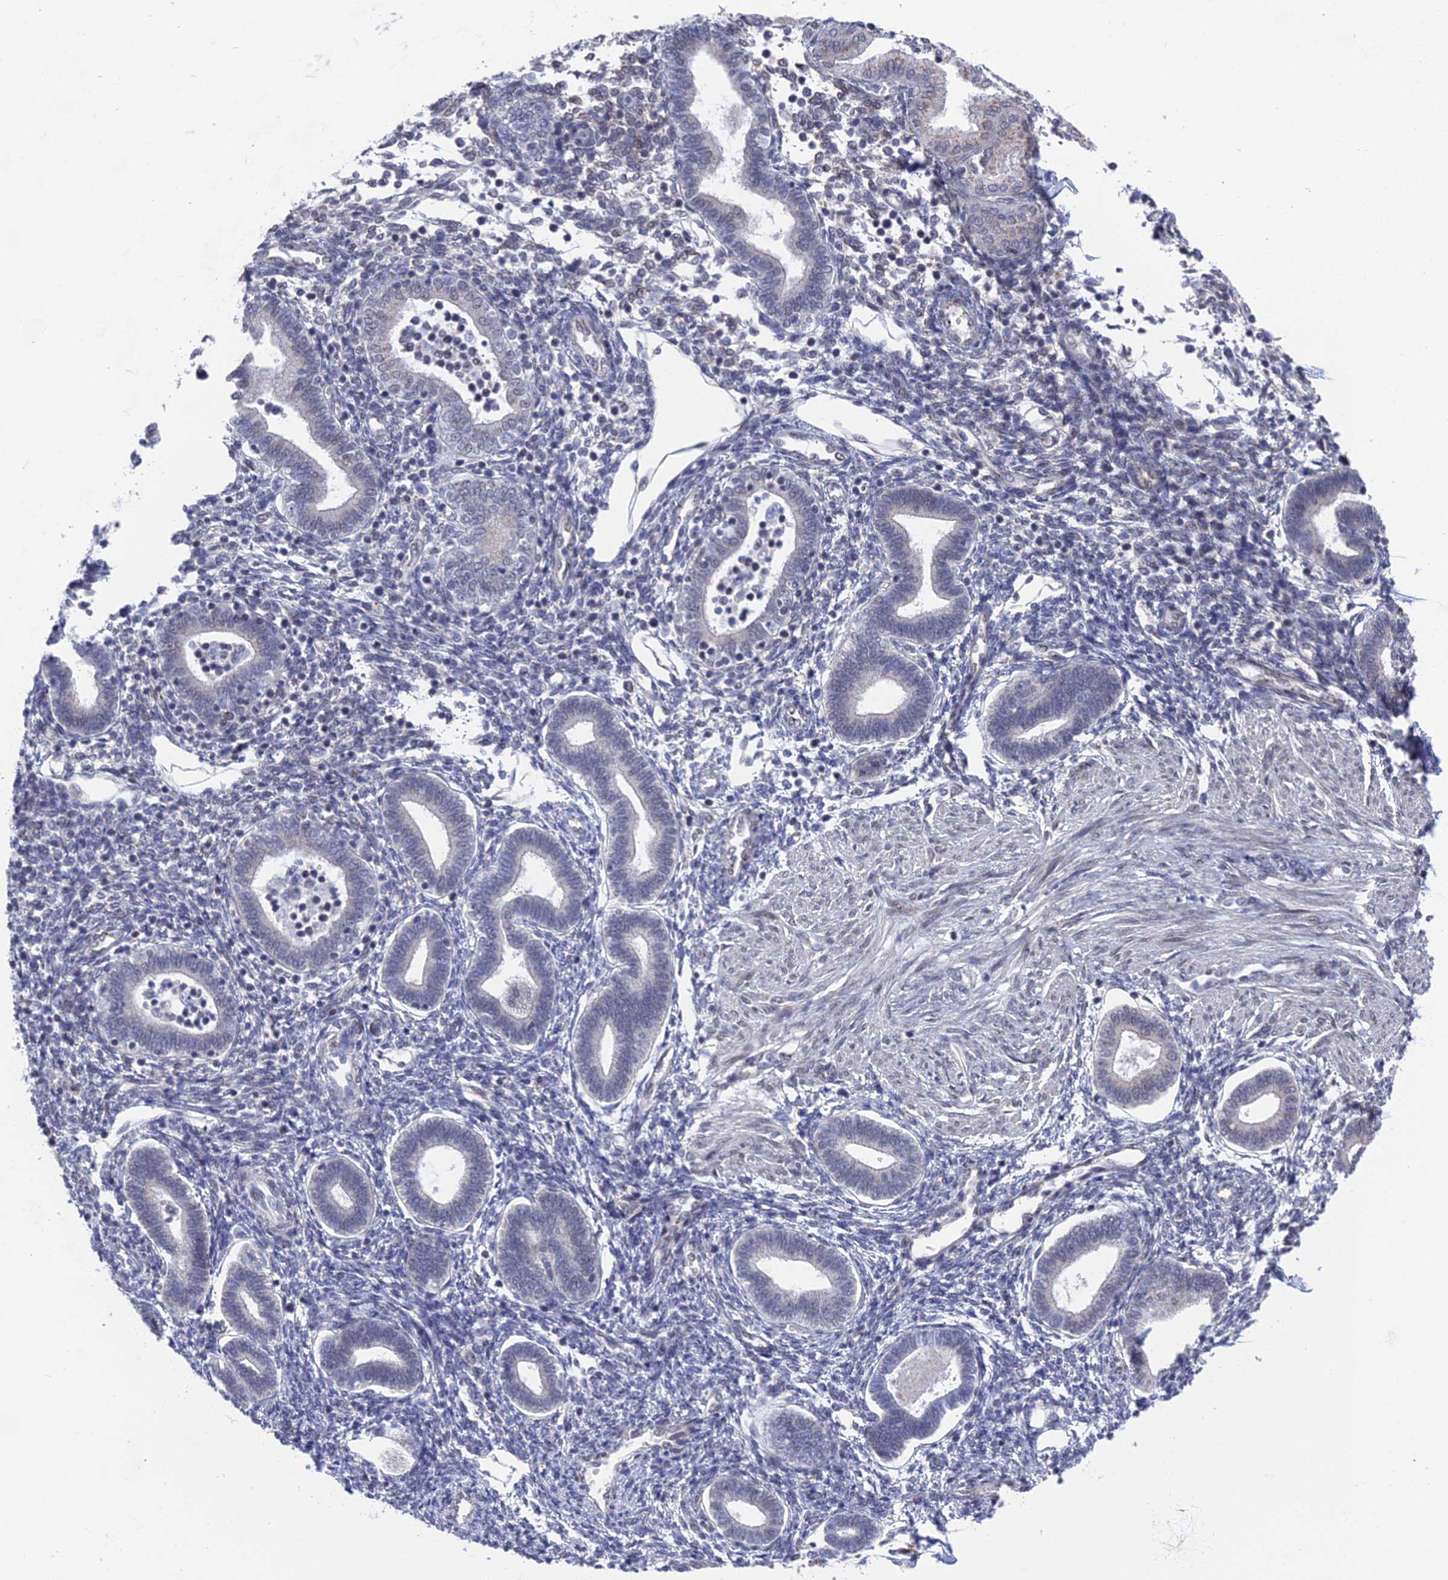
{"staining": {"intensity": "weak", "quantity": "<25%", "location": "cytoplasmic/membranous"}, "tissue": "endometrium", "cell_type": "Cells in endometrial stroma", "image_type": "normal", "snomed": [{"axis": "morphology", "description": "Normal tissue, NOS"}, {"axis": "topography", "description": "Endometrium"}], "caption": "Immunohistochemistry (IHC) of unremarkable human endometrium displays no staining in cells in endometrial stroma.", "gene": "FHIP2A", "patient": {"sex": "female", "age": 53}}